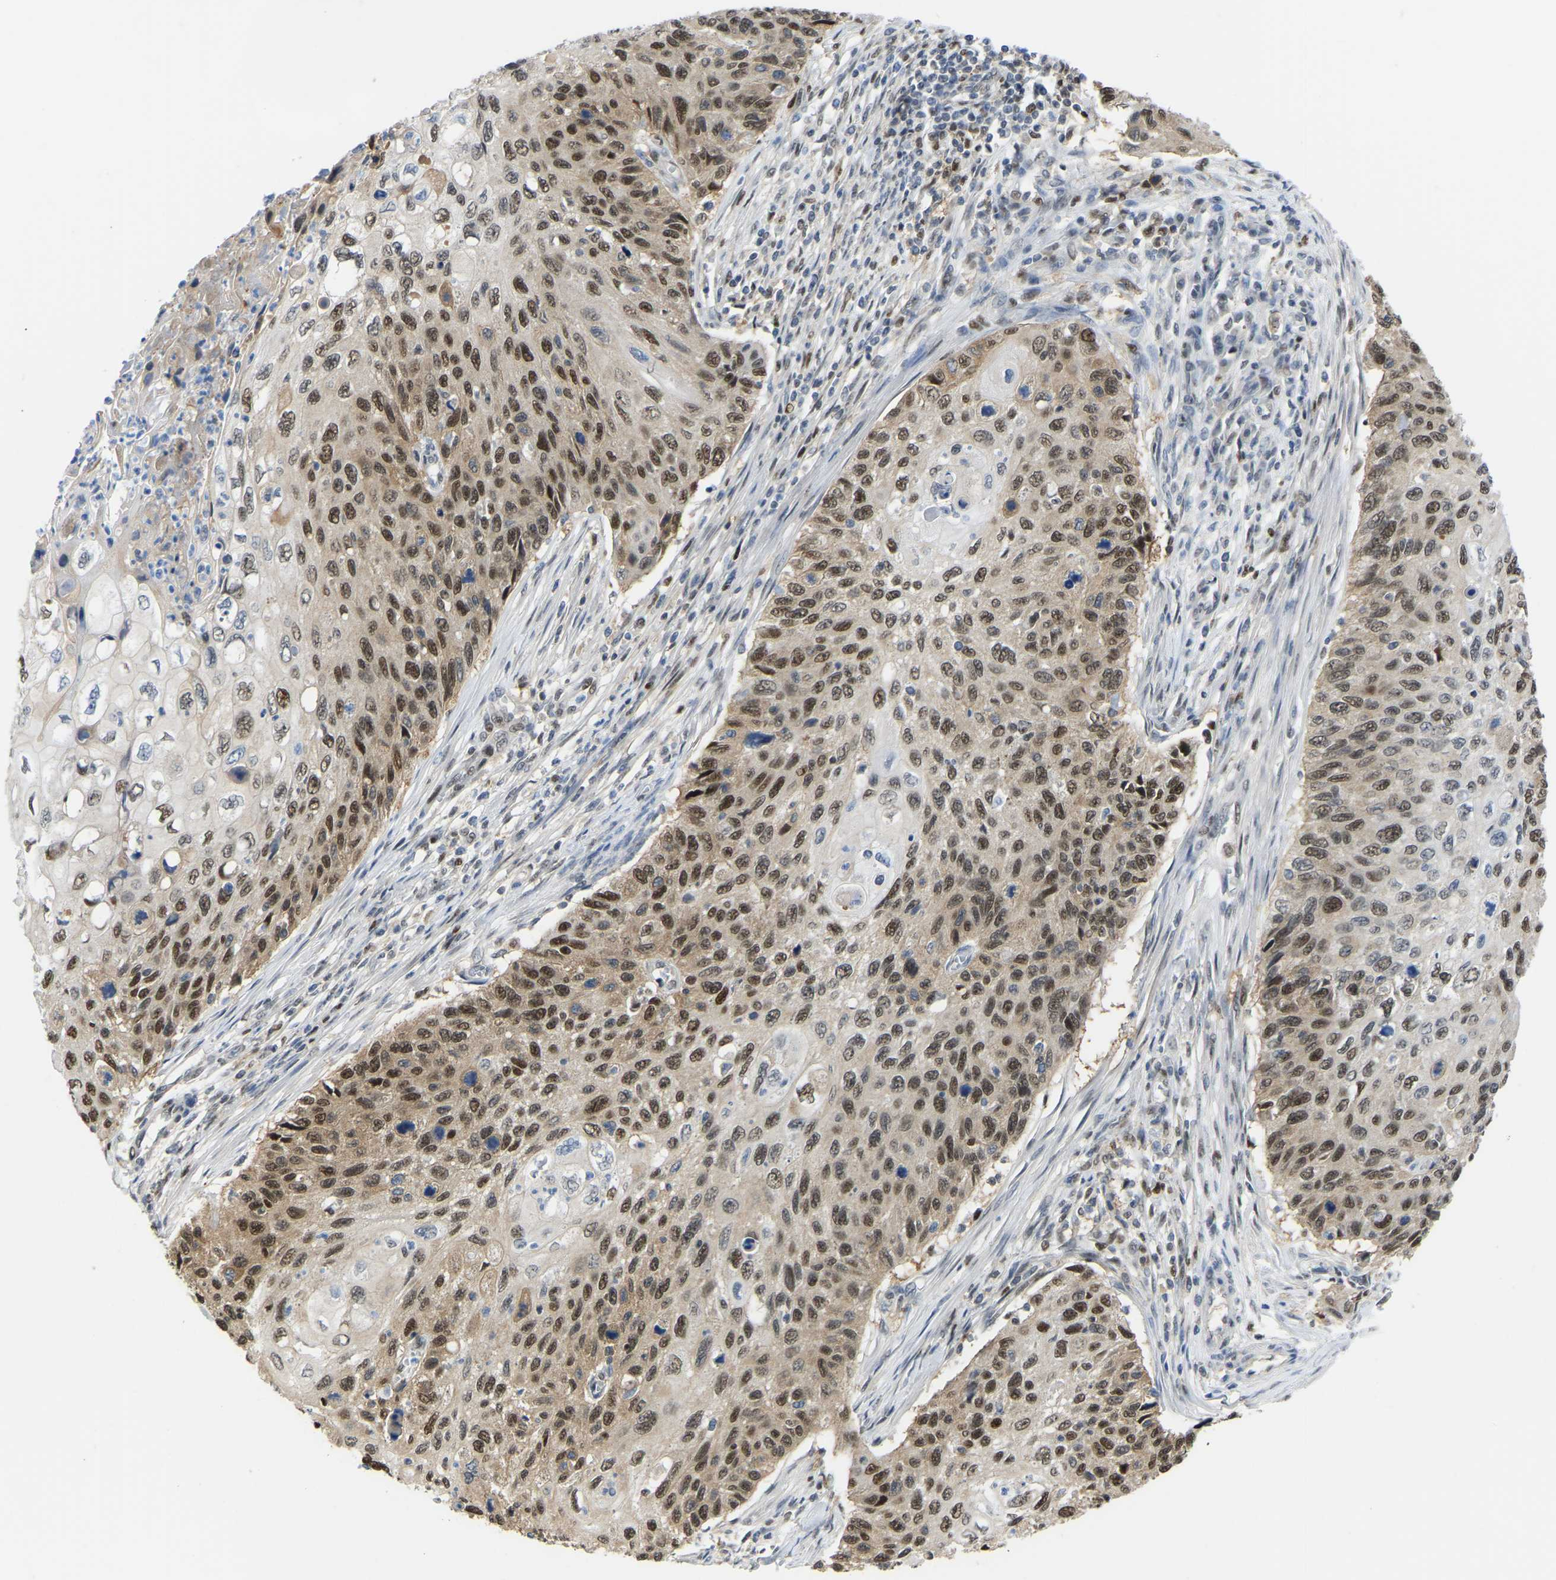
{"staining": {"intensity": "moderate", "quantity": ">75%", "location": "nuclear"}, "tissue": "cervical cancer", "cell_type": "Tumor cells", "image_type": "cancer", "snomed": [{"axis": "morphology", "description": "Squamous cell carcinoma, NOS"}, {"axis": "topography", "description": "Cervix"}], "caption": "Cervical cancer (squamous cell carcinoma) stained for a protein reveals moderate nuclear positivity in tumor cells.", "gene": "KLRG2", "patient": {"sex": "female", "age": 70}}